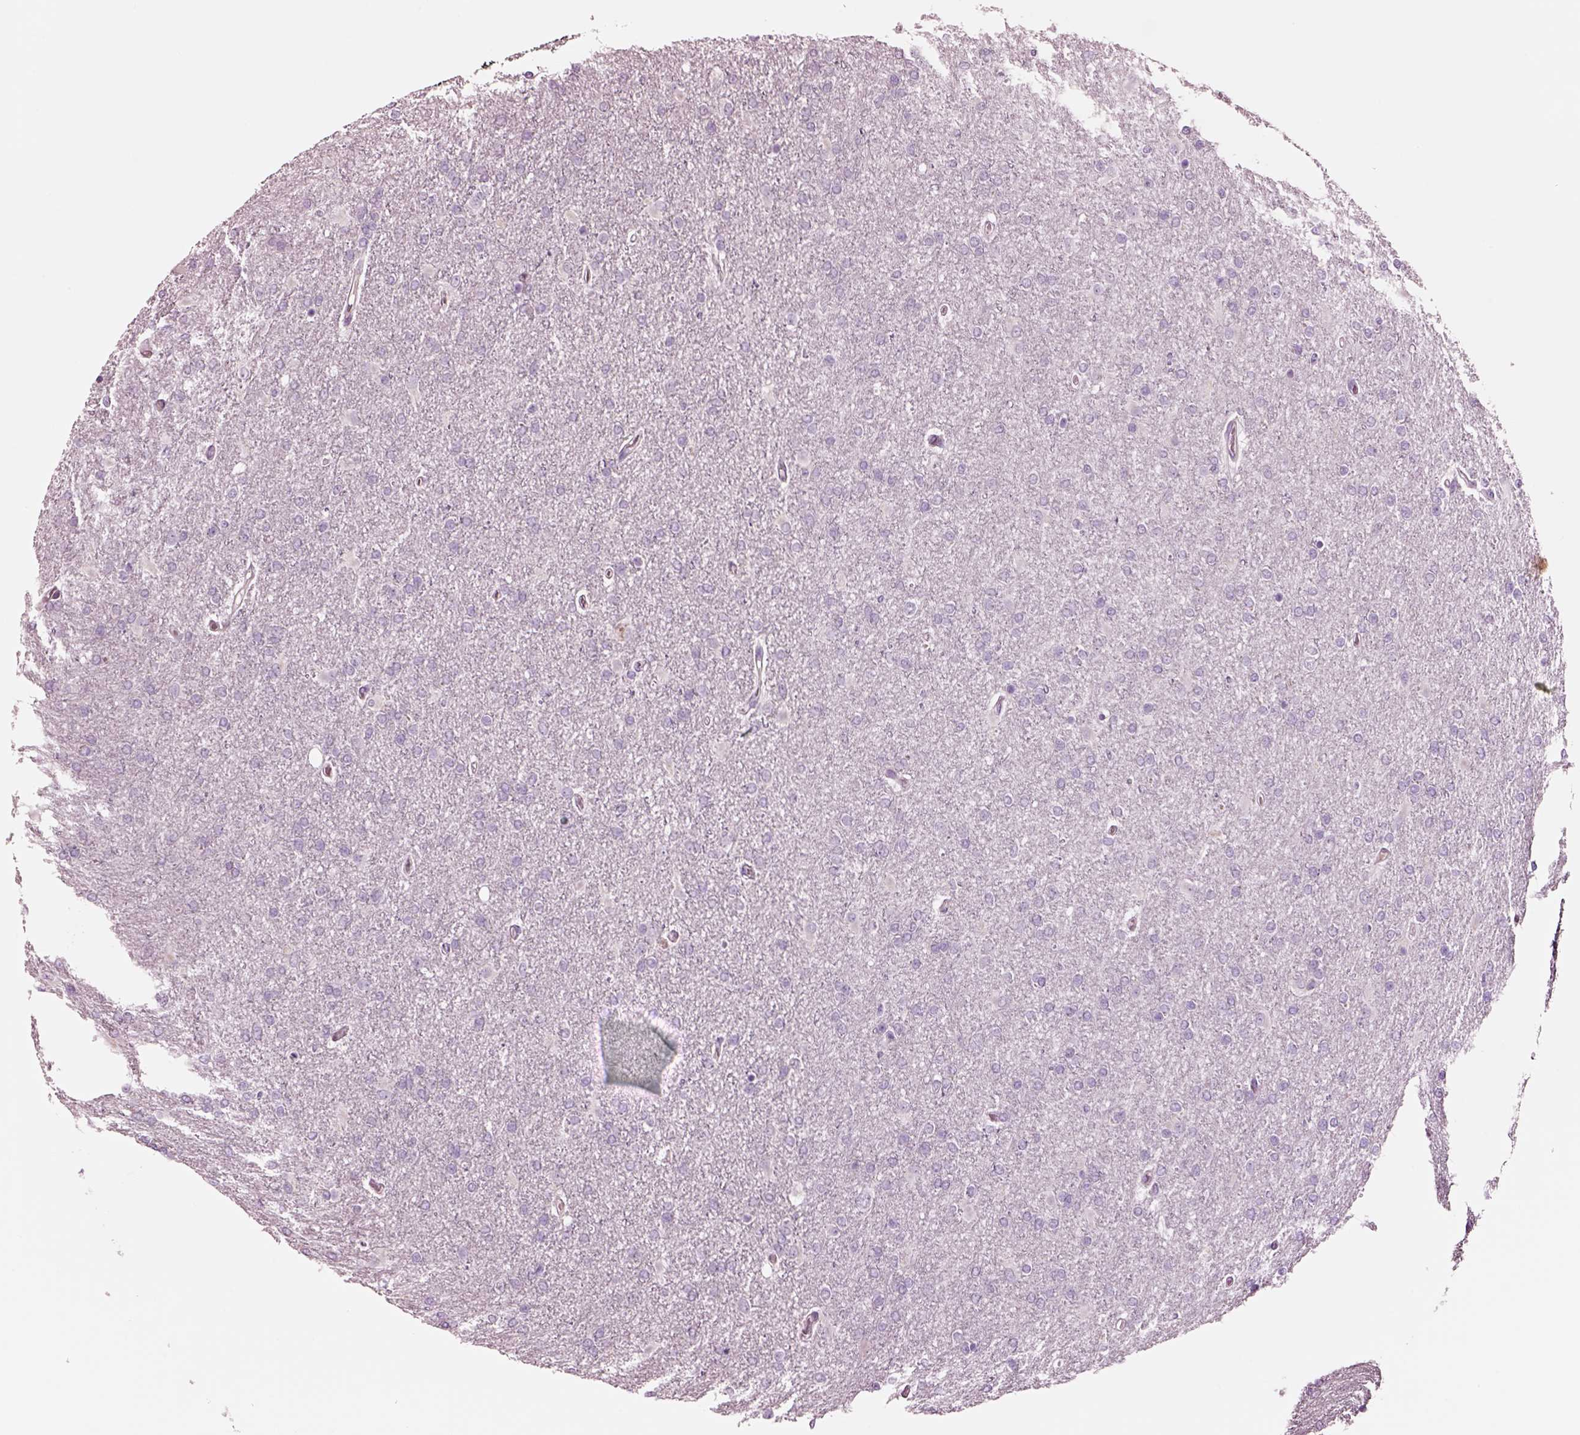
{"staining": {"intensity": "negative", "quantity": "none", "location": "none"}, "tissue": "glioma", "cell_type": "Tumor cells", "image_type": "cancer", "snomed": [{"axis": "morphology", "description": "Glioma, malignant, High grade"}, {"axis": "topography", "description": "Cerebral cortex"}], "caption": "This histopathology image is of glioma stained with immunohistochemistry to label a protein in brown with the nuclei are counter-stained blue. There is no positivity in tumor cells. (DAB (3,3'-diaminobenzidine) IHC visualized using brightfield microscopy, high magnification).", "gene": "NMRK2", "patient": {"sex": "male", "age": 70}}